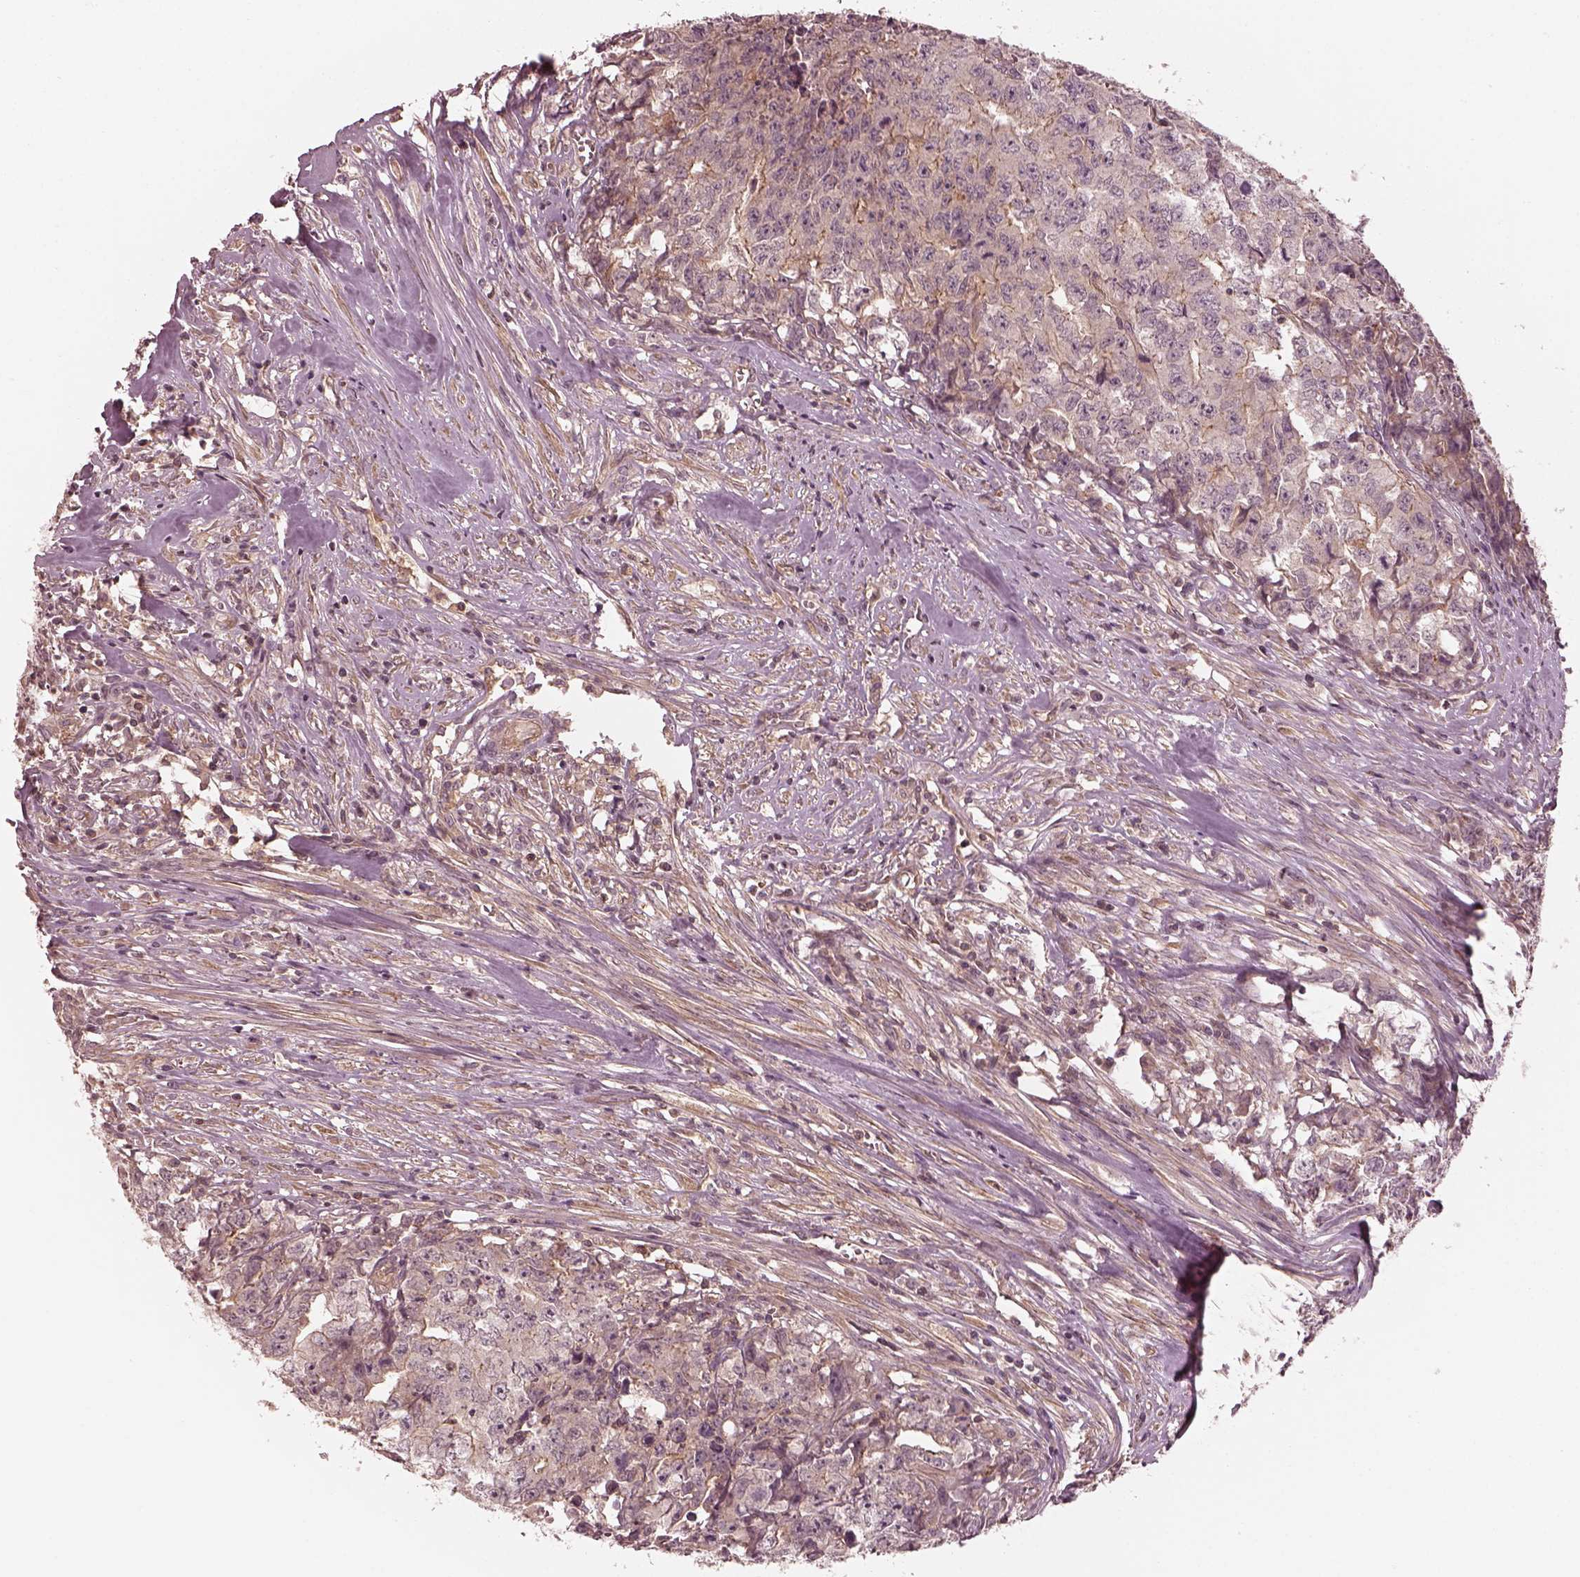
{"staining": {"intensity": "moderate", "quantity": "<25%", "location": "cytoplasmic/membranous"}, "tissue": "testis cancer", "cell_type": "Tumor cells", "image_type": "cancer", "snomed": [{"axis": "morphology", "description": "Carcinoma, Embryonal, NOS"}, {"axis": "morphology", "description": "Teratoma, malignant, NOS"}, {"axis": "topography", "description": "Testis"}], "caption": "Moderate cytoplasmic/membranous staining for a protein is identified in approximately <25% of tumor cells of testis cancer using IHC.", "gene": "FAM107B", "patient": {"sex": "male", "age": 24}}